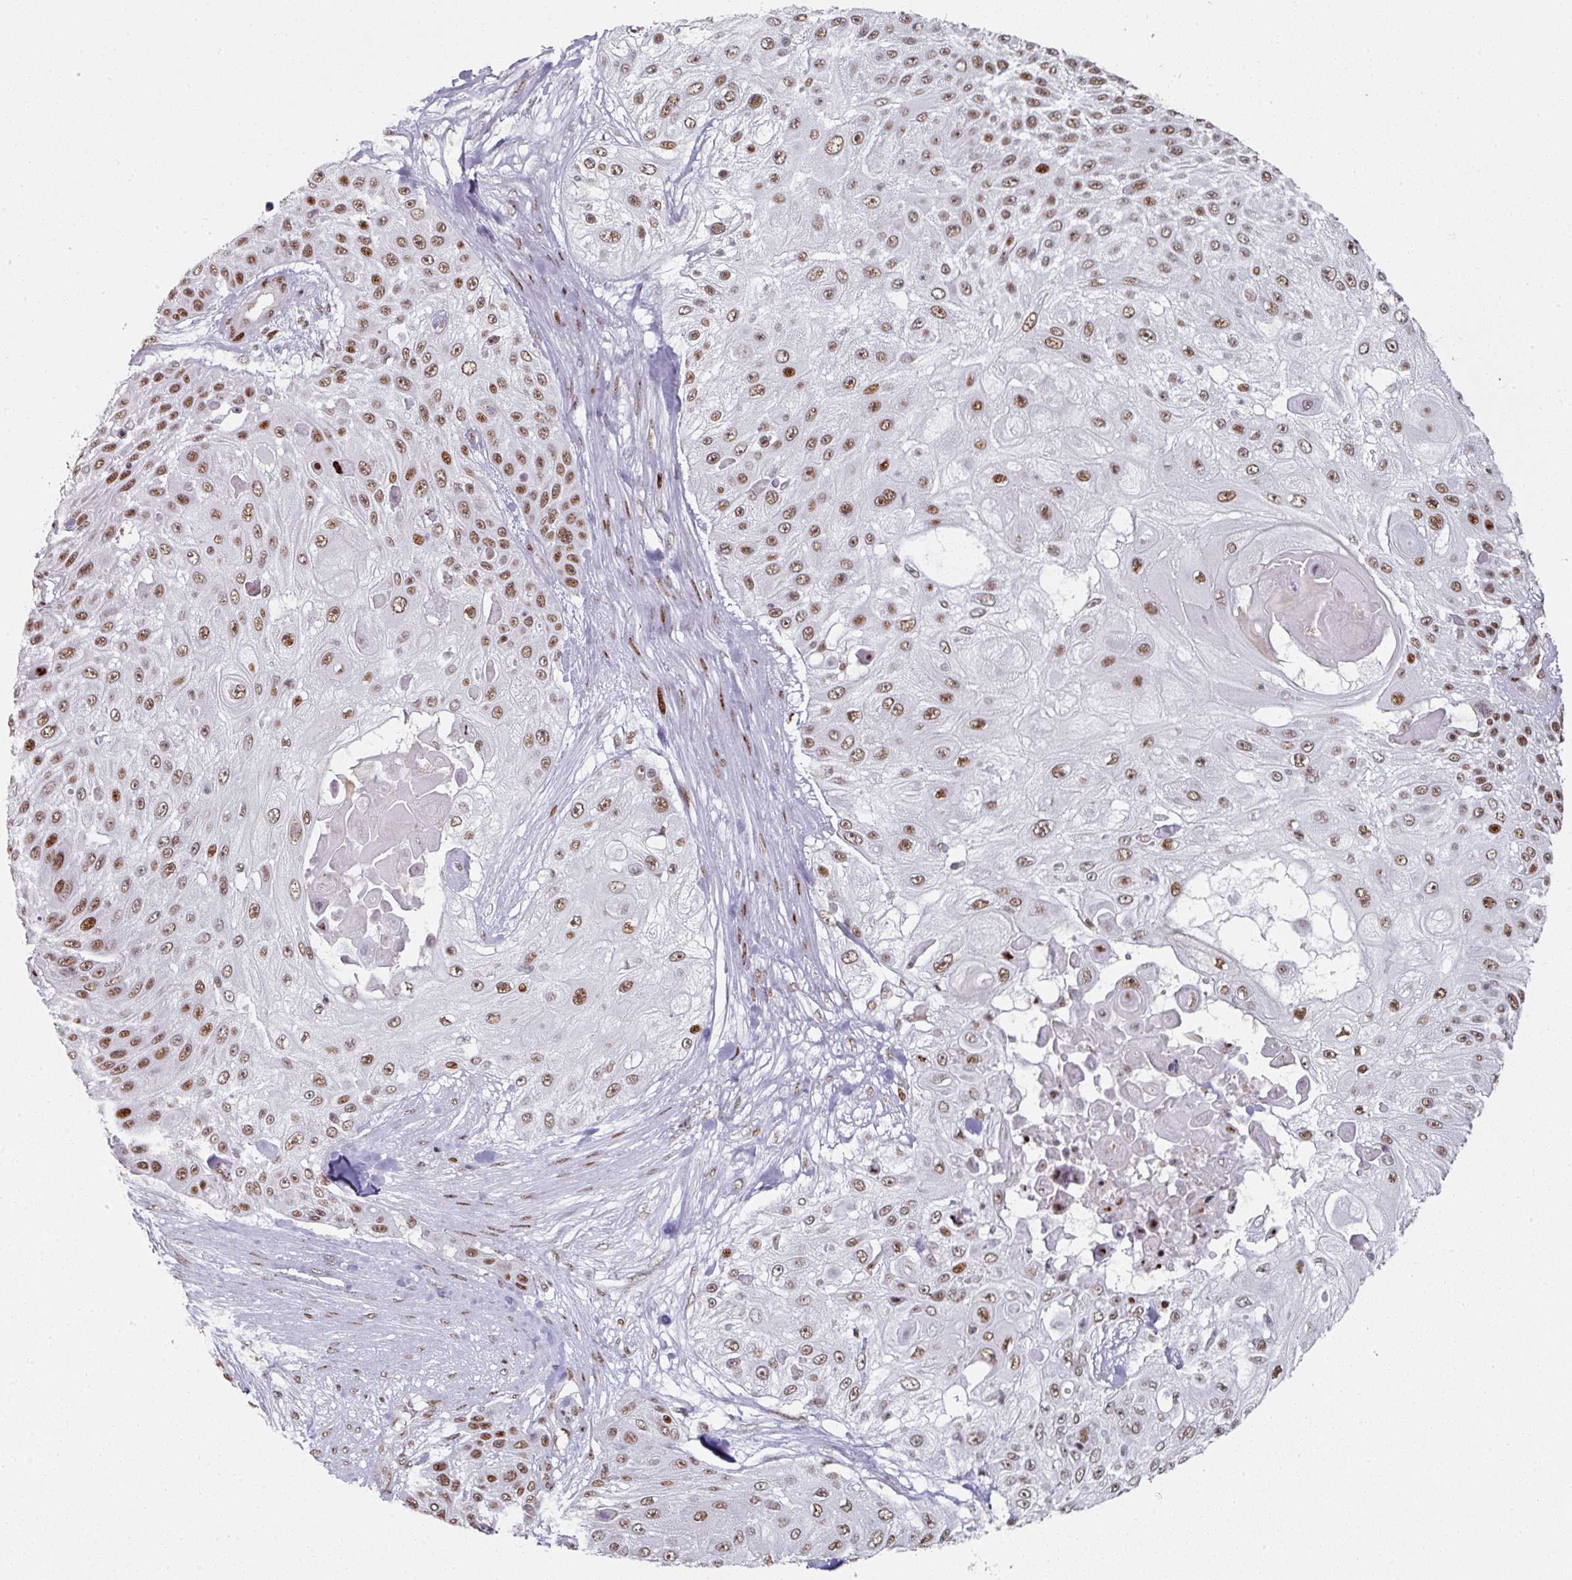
{"staining": {"intensity": "moderate", "quantity": ">75%", "location": "nuclear"}, "tissue": "skin cancer", "cell_type": "Tumor cells", "image_type": "cancer", "snomed": [{"axis": "morphology", "description": "Squamous cell carcinoma, NOS"}, {"axis": "topography", "description": "Skin"}], "caption": "There is medium levels of moderate nuclear positivity in tumor cells of skin squamous cell carcinoma, as demonstrated by immunohistochemical staining (brown color).", "gene": "SF3B5", "patient": {"sex": "female", "age": 86}}